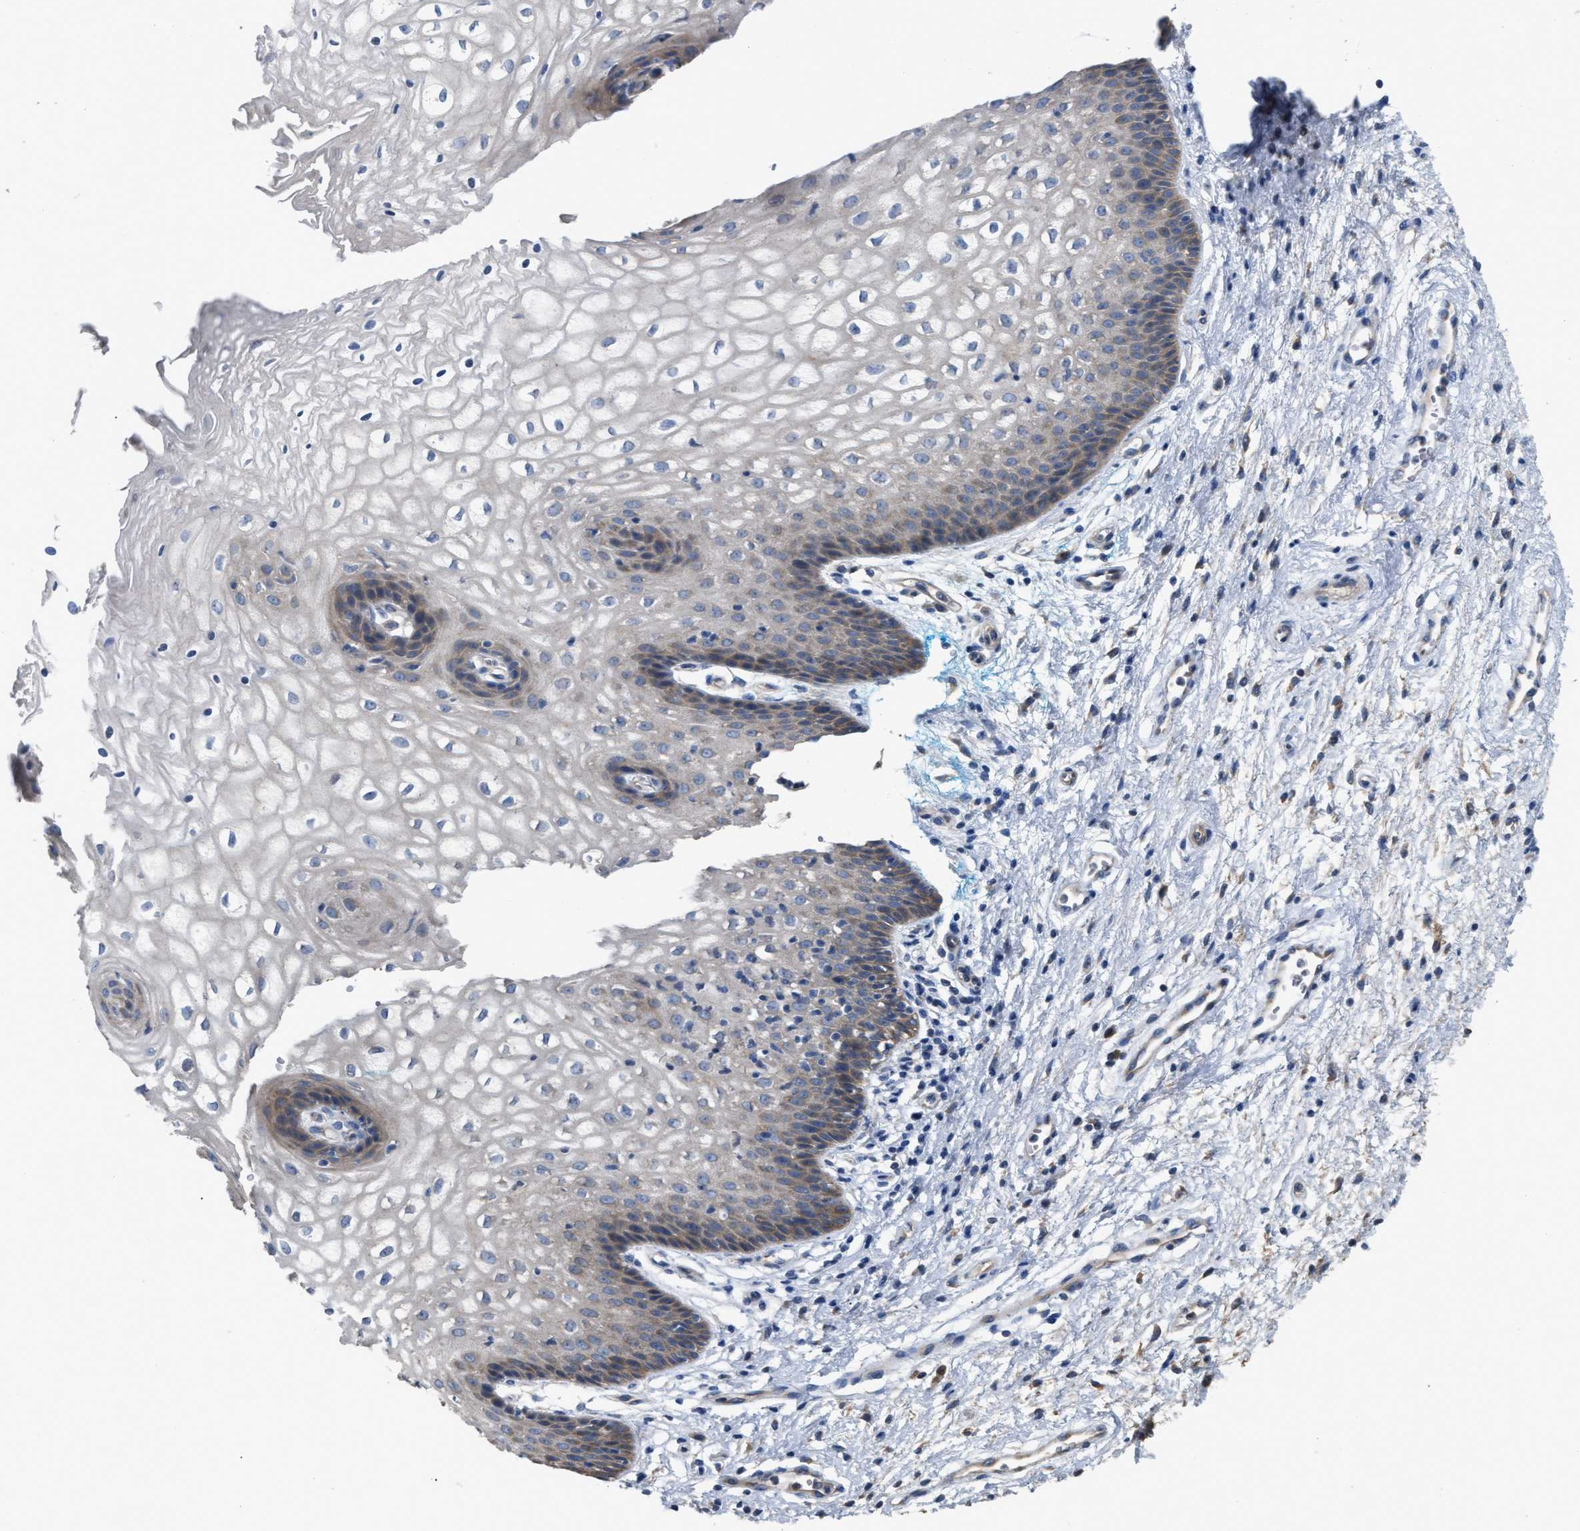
{"staining": {"intensity": "weak", "quantity": "<25%", "location": "cytoplasmic/membranous"}, "tissue": "vagina", "cell_type": "Squamous epithelial cells", "image_type": "normal", "snomed": [{"axis": "morphology", "description": "Normal tissue, NOS"}, {"axis": "topography", "description": "Vagina"}], "caption": "There is no significant positivity in squamous epithelial cells of vagina.", "gene": "DHX58", "patient": {"sex": "female", "age": 34}}